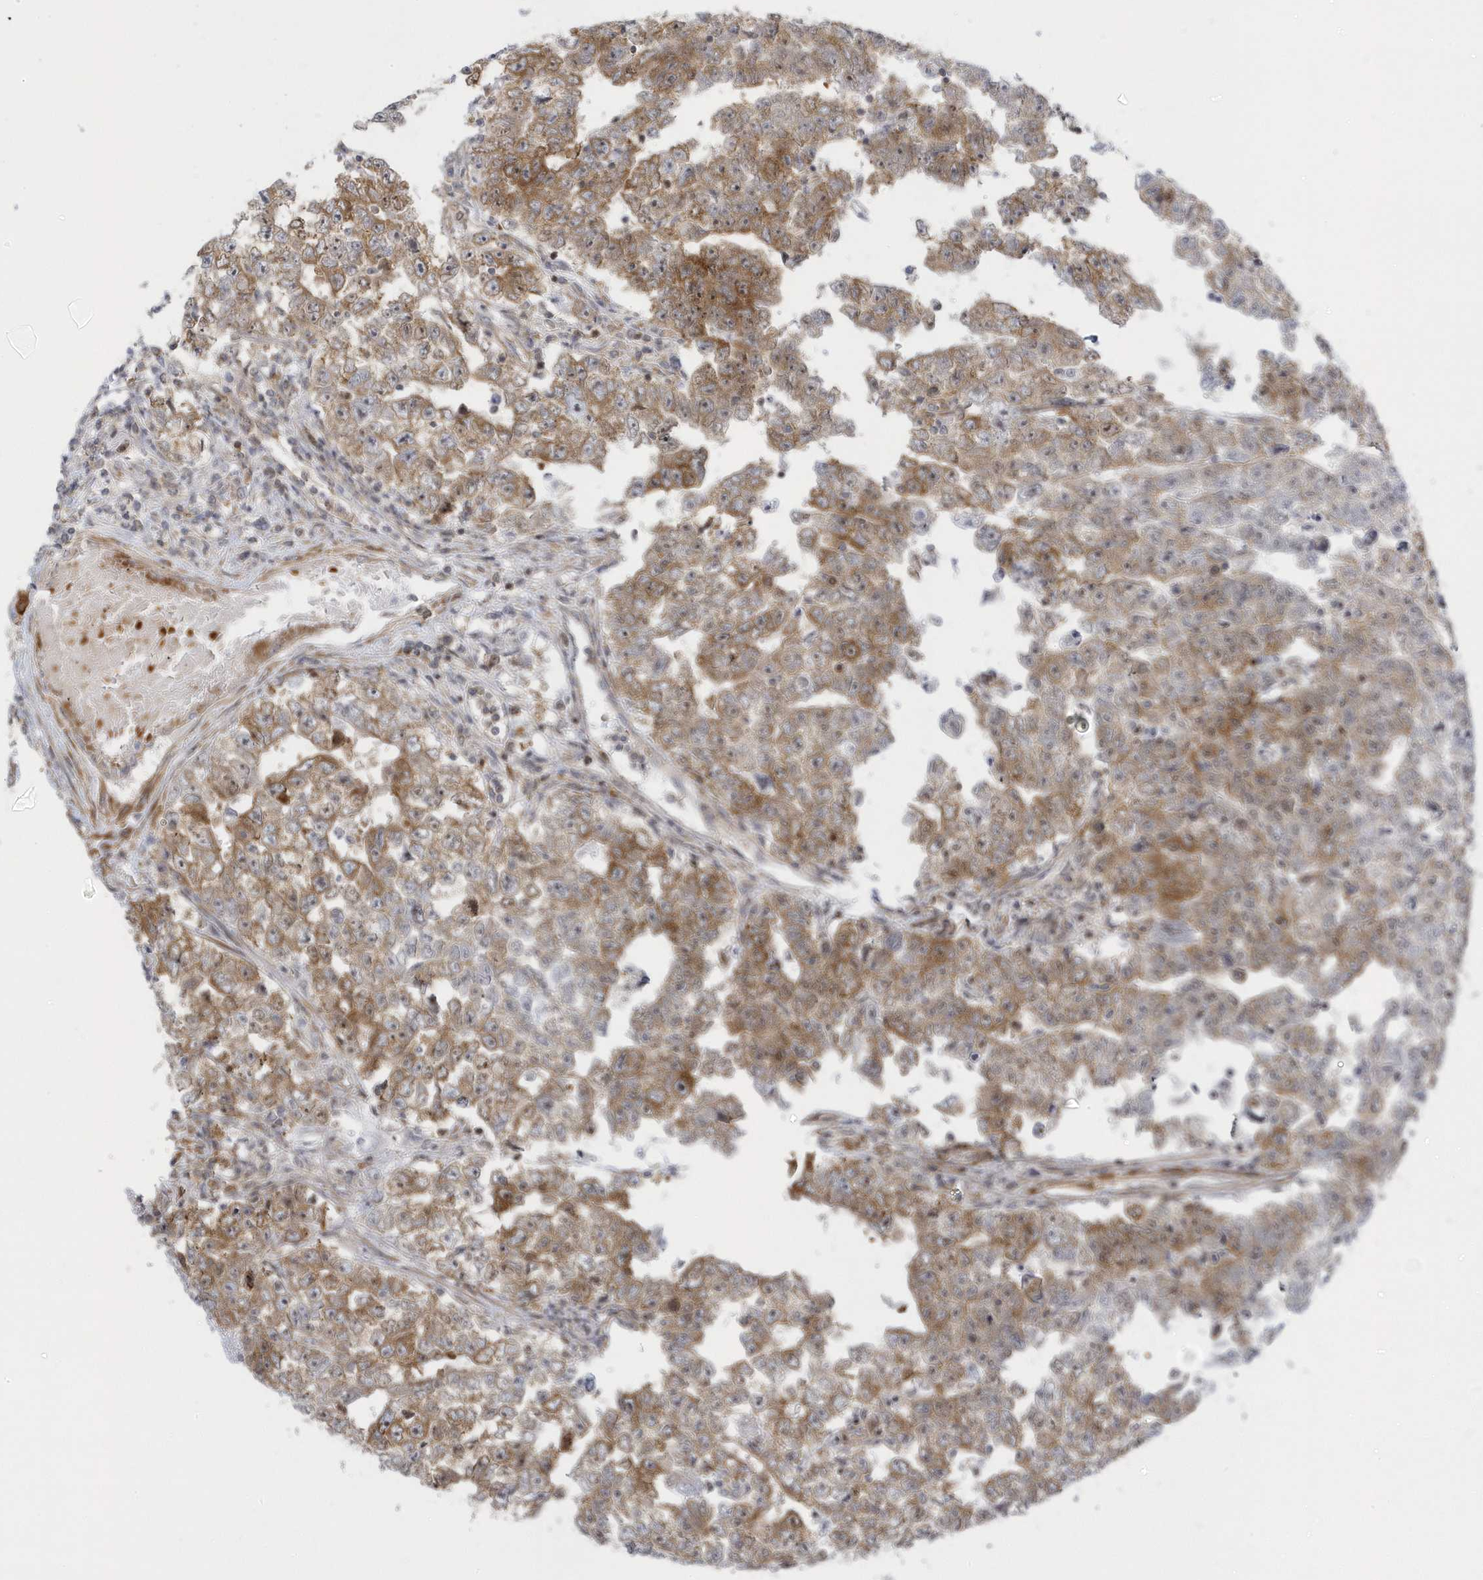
{"staining": {"intensity": "moderate", "quantity": ">75%", "location": "cytoplasmic/membranous"}, "tissue": "testis cancer", "cell_type": "Tumor cells", "image_type": "cancer", "snomed": [{"axis": "morphology", "description": "Carcinoma, Embryonal, NOS"}, {"axis": "topography", "description": "Testis"}], "caption": "Testis embryonal carcinoma stained for a protein (brown) shows moderate cytoplasmic/membranous positive staining in about >75% of tumor cells.", "gene": "MAP7D3", "patient": {"sex": "male", "age": 25}}